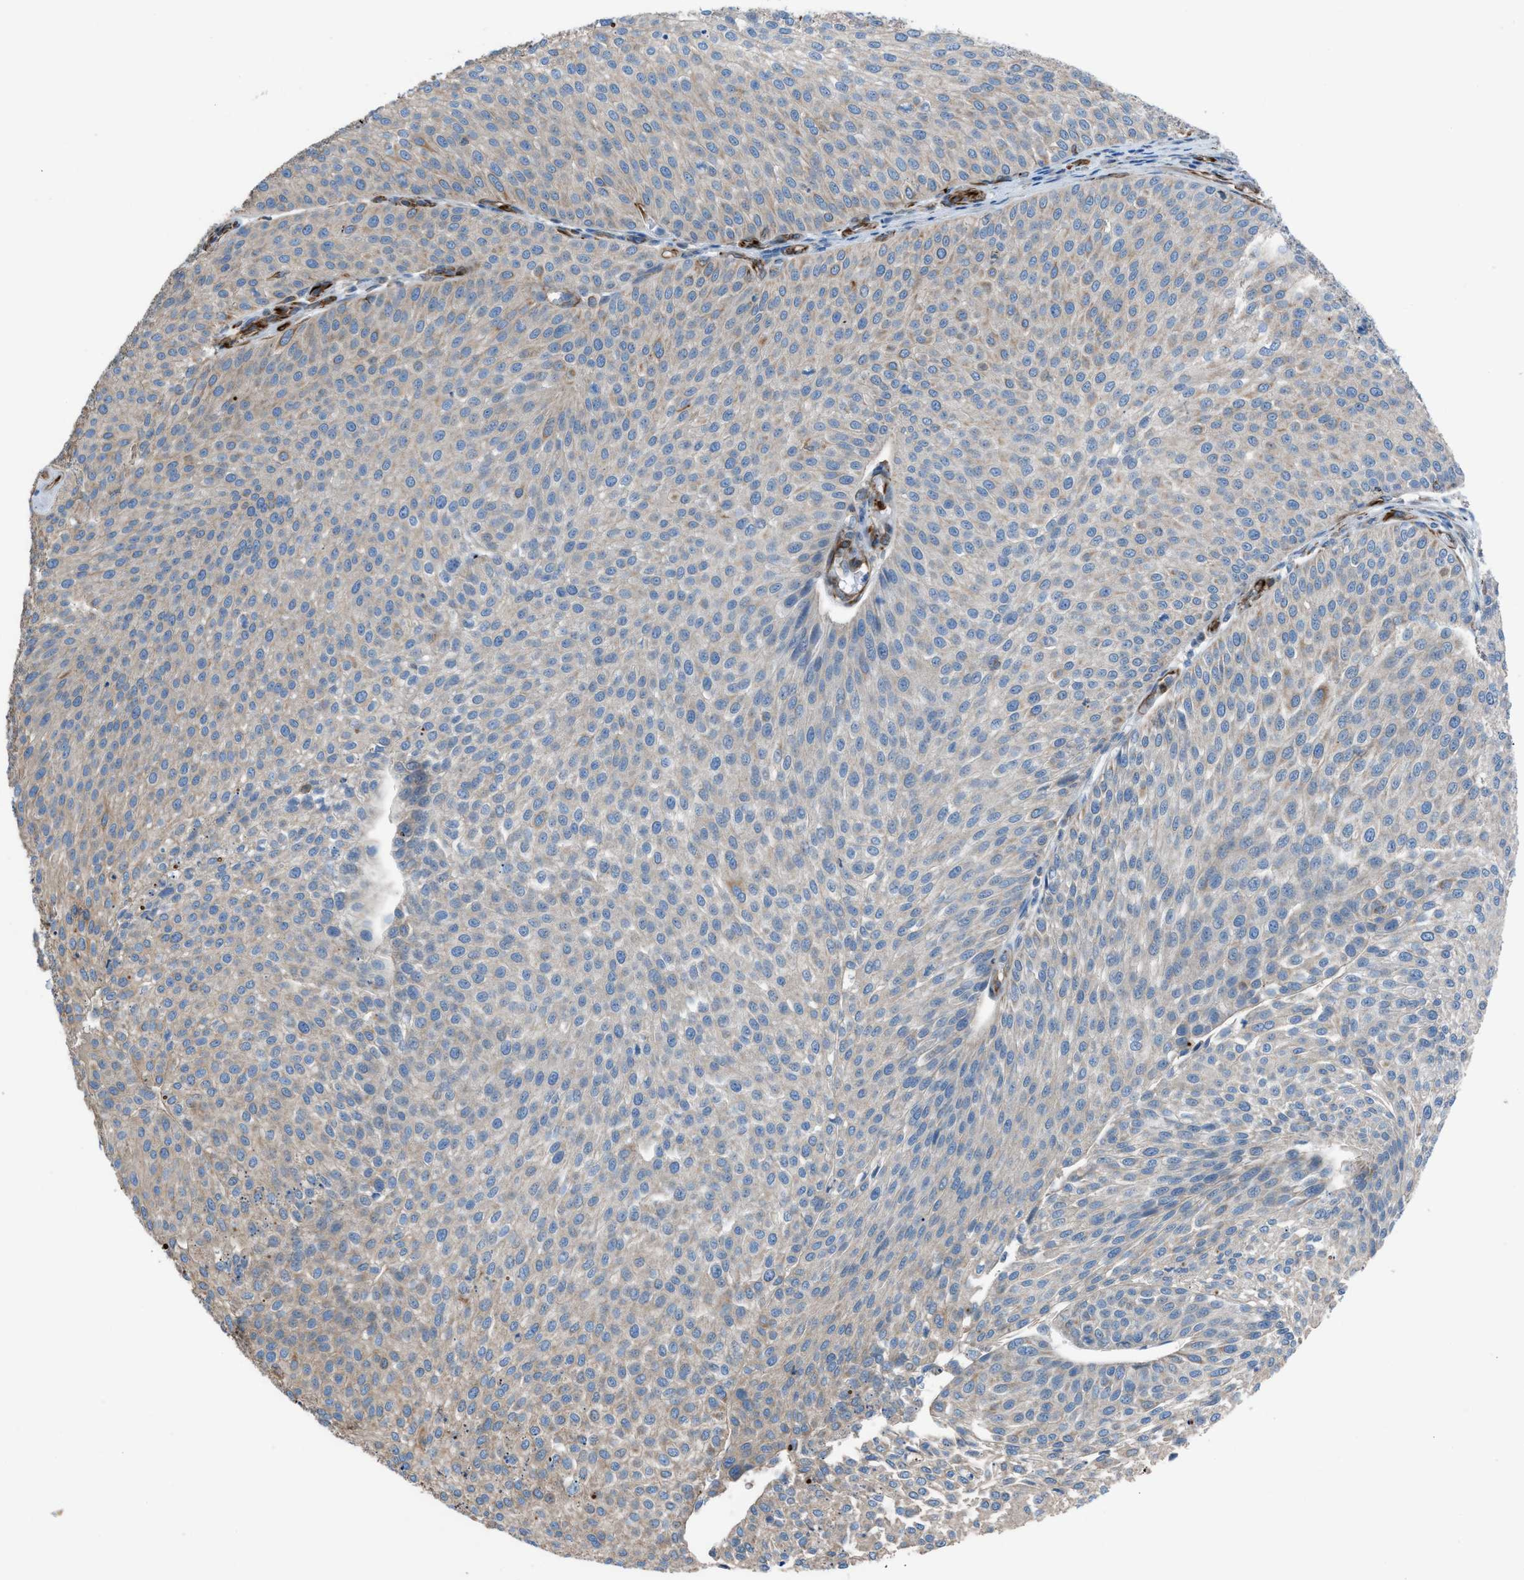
{"staining": {"intensity": "weak", "quantity": ">75%", "location": "cytoplasmic/membranous"}, "tissue": "urothelial cancer", "cell_type": "Tumor cells", "image_type": "cancer", "snomed": [{"axis": "morphology", "description": "Urothelial carcinoma, Low grade"}, {"axis": "topography", "description": "Smooth muscle"}, {"axis": "topography", "description": "Urinary bladder"}], "caption": "Immunohistochemical staining of human low-grade urothelial carcinoma reveals weak cytoplasmic/membranous protein expression in approximately >75% of tumor cells.", "gene": "CABP7", "patient": {"sex": "male", "age": 60}}